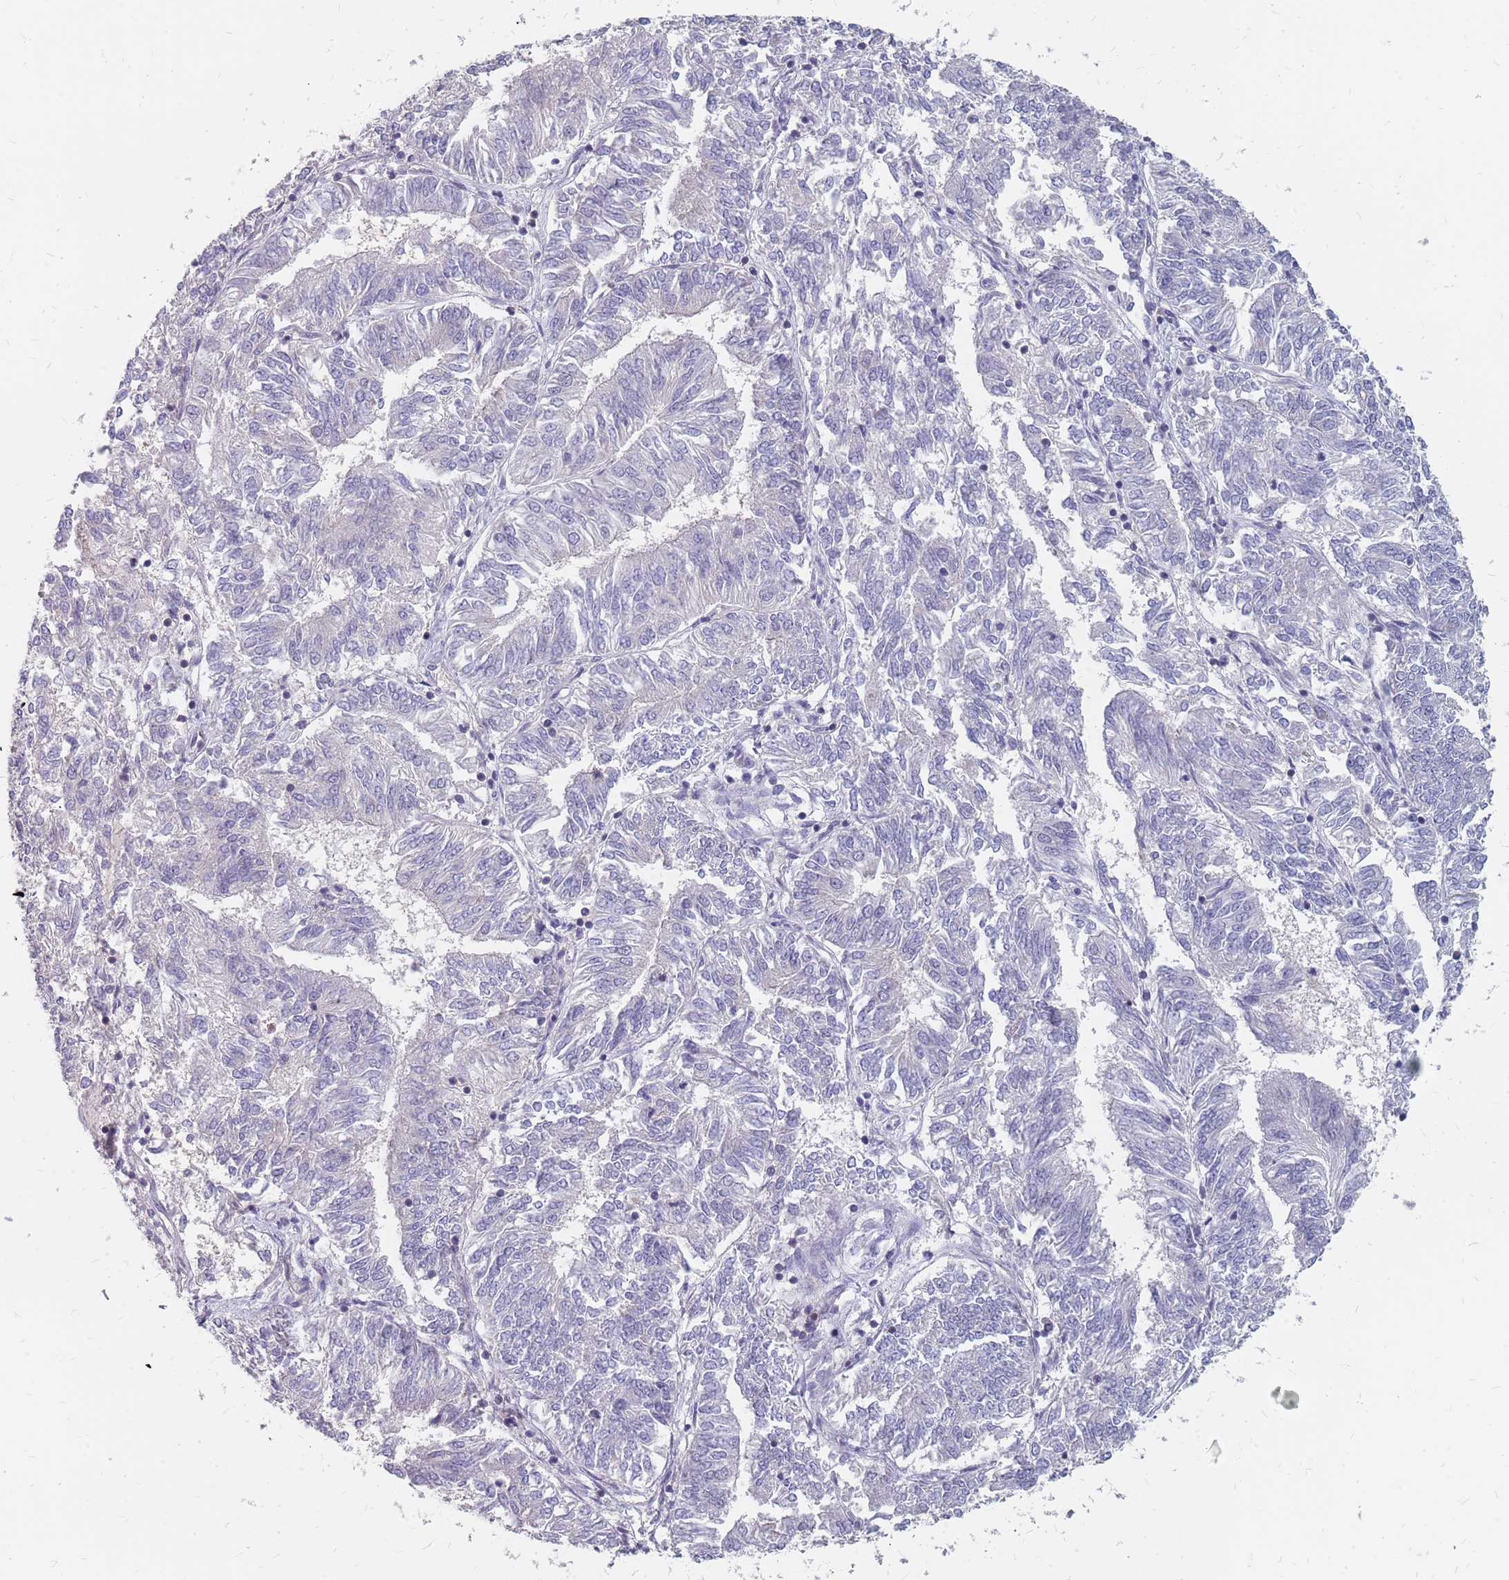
{"staining": {"intensity": "negative", "quantity": "none", "location": "none"}, "tissue": "endometrial cancer", "cell_type": "Tumor cells", "image_type": "cancer", "snomed": [{"axis": "morphology", "description": "Adenocarcinoma, NOS"}, {"axis": "topography", "description": "Endometrium"}], "caption": "High power microscopy histopathology image of an immunohistochemistry histopathology image of endometrial cancer (adenocarcinoma), revealing no significant positivity in tumor cells.", "gene": "CMTR2", "patient": {"sex": "female", "age": 58}}